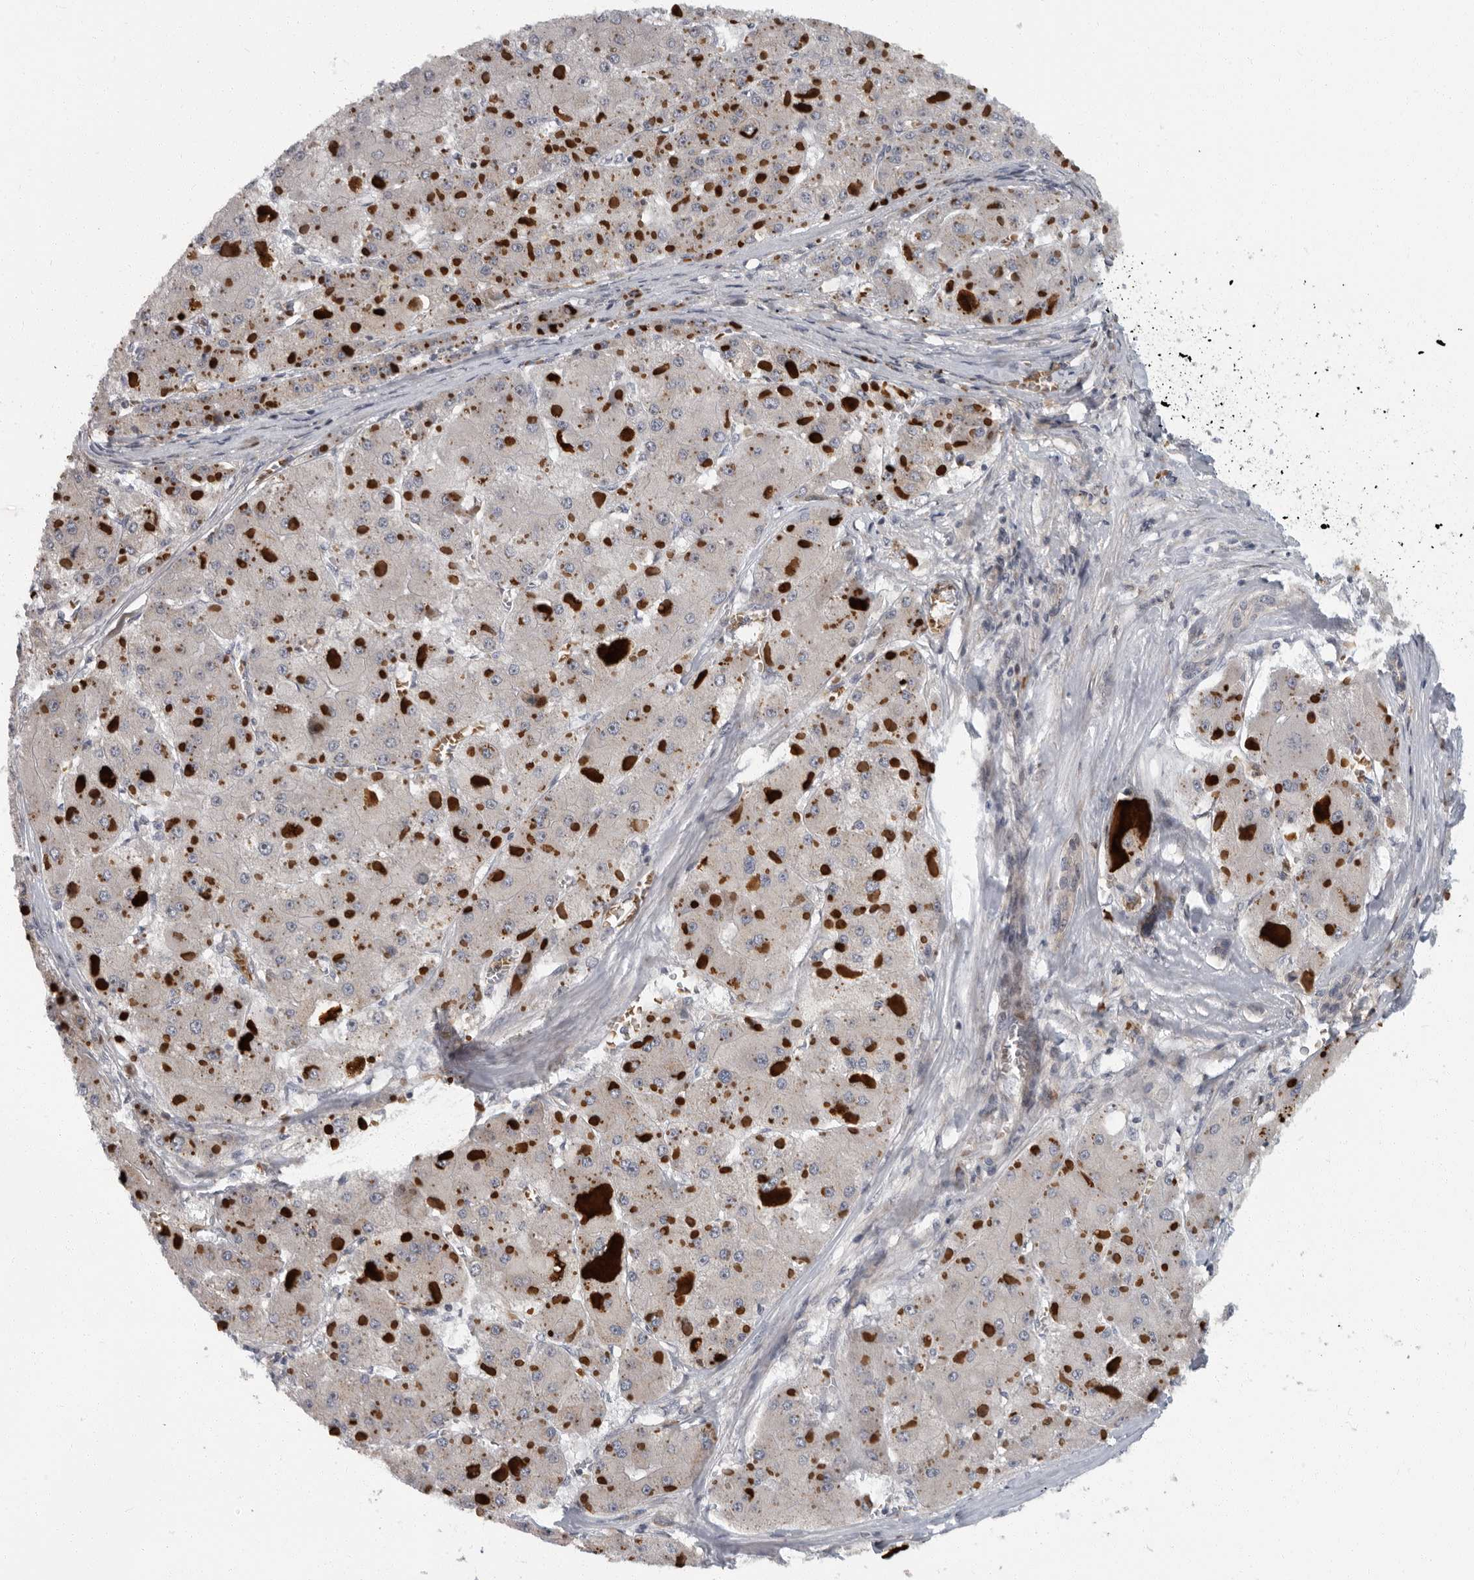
{"staining": {"intensity": "weak", "quantity": "25%-75%", "location": "cytoplasmic/membranous"}, "tissue": "liver cancer", "cell_type": "Tumor cells", "image_type": "cancer", "snomed": [{"axis": "morphology", "description": "Carcinoma, Hepatocellular, NOS"}, {"axis": "topography", "description": "Liver"}], "caption": "Brown immunohistochemical staining in hepatocellular carcinoma (liver) exhibits weak cytoplasmic/membranous expression in about 25%-75% of tumor cells.", "gene": "PDCD11", "patient": {"sex": "female", "age": 73}}